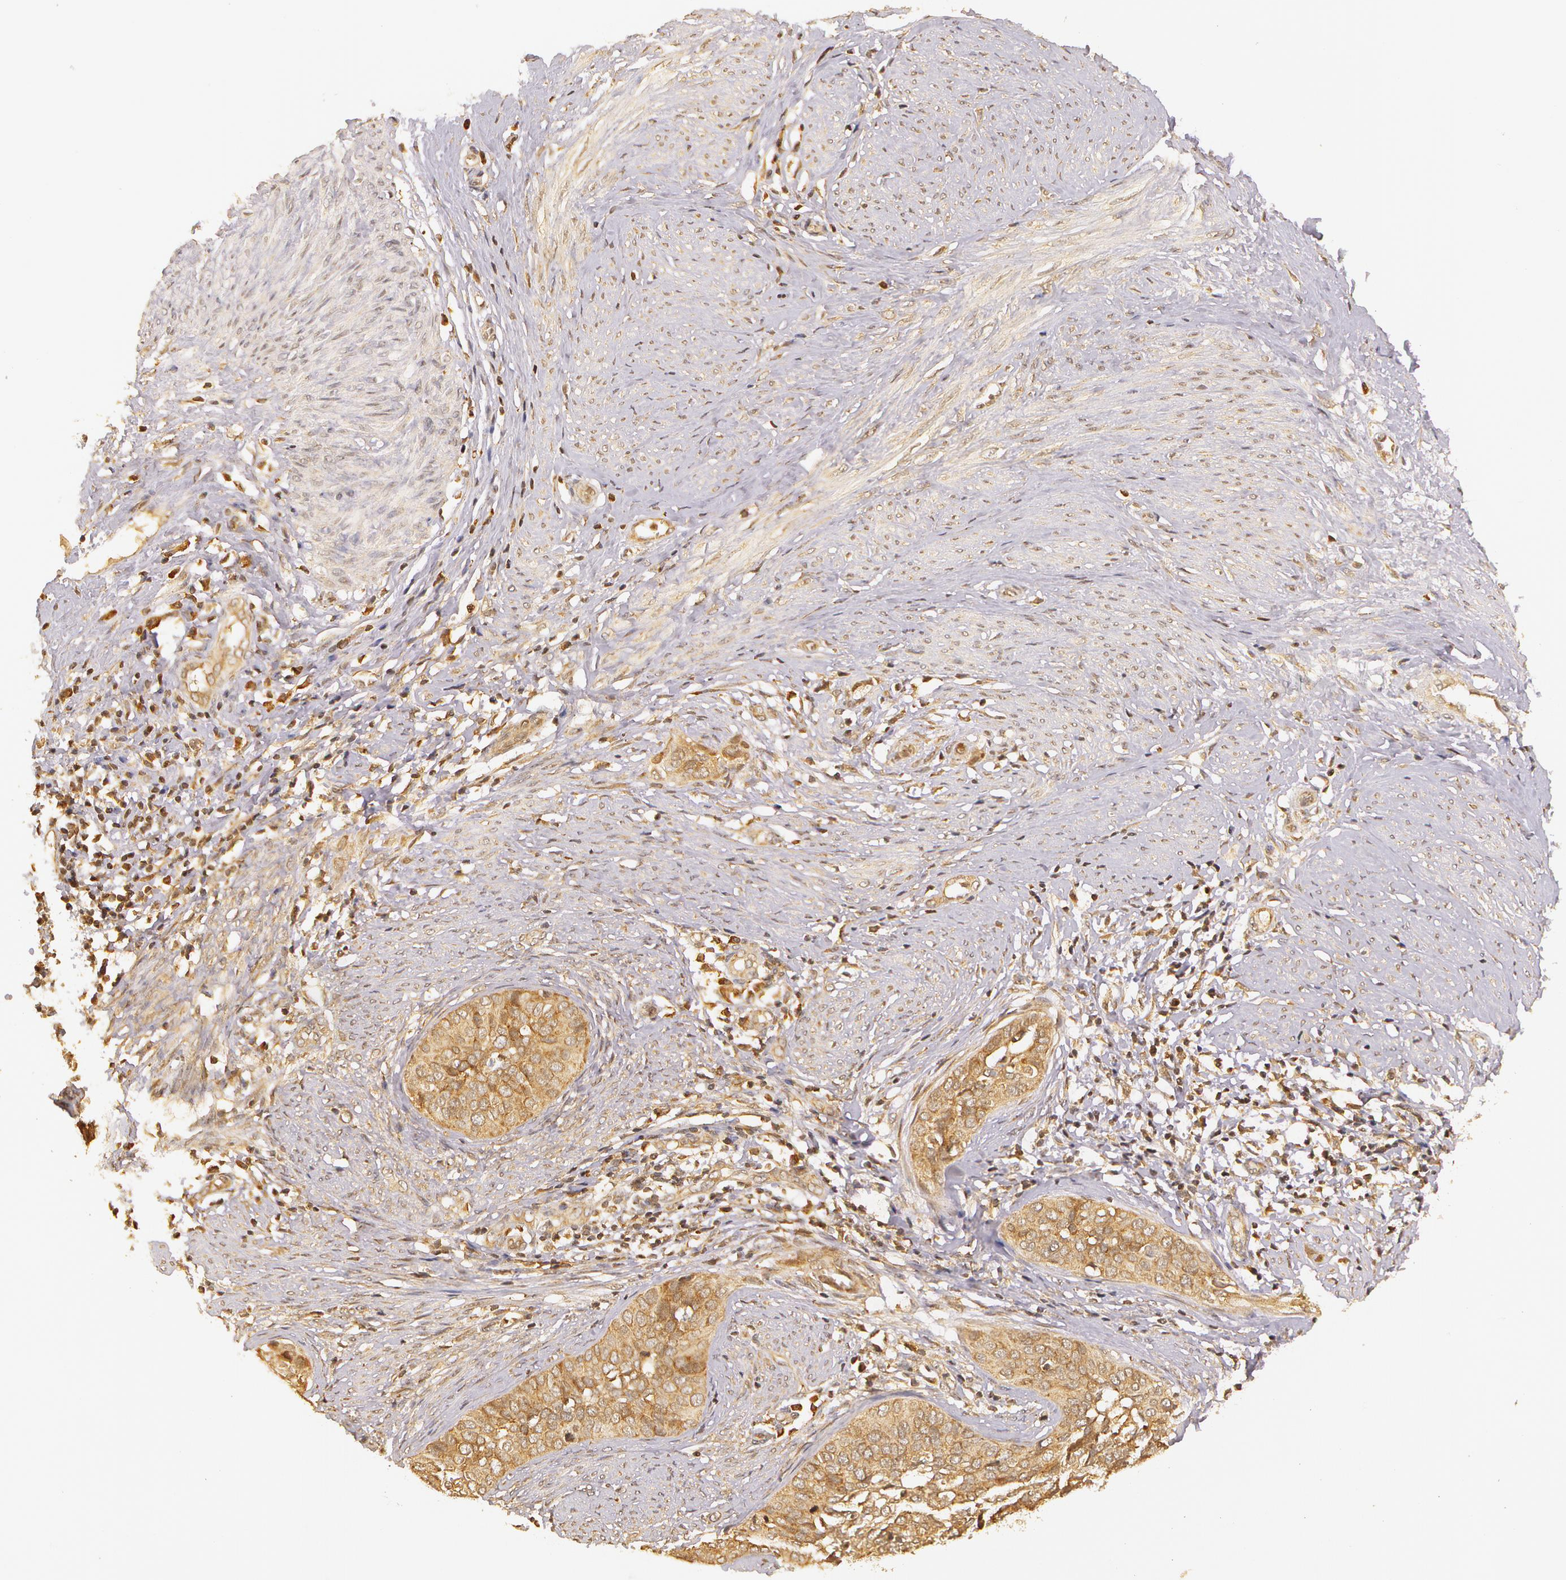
{"staining": {"intensity": "moderate", "quantity": ">75%", "location": "cytoplasmic/membranous"}, "tissue": "cervical cancer", "cell_type": "Tumor cells", "image_type": "cancer", "snomed": [{"axis": "morphology", "description": "Squamous cell carcinoma, NOS"}, {"axis": "topography", "description": "Cervix"}], "caption": "Moderate cytoplasmic/membranous staining is present in approximately >75% of tumor cells in cervical squamous cell carcinoma.", "gene": "ASCC2", "patient": {"sex": "female", "age": 31}}